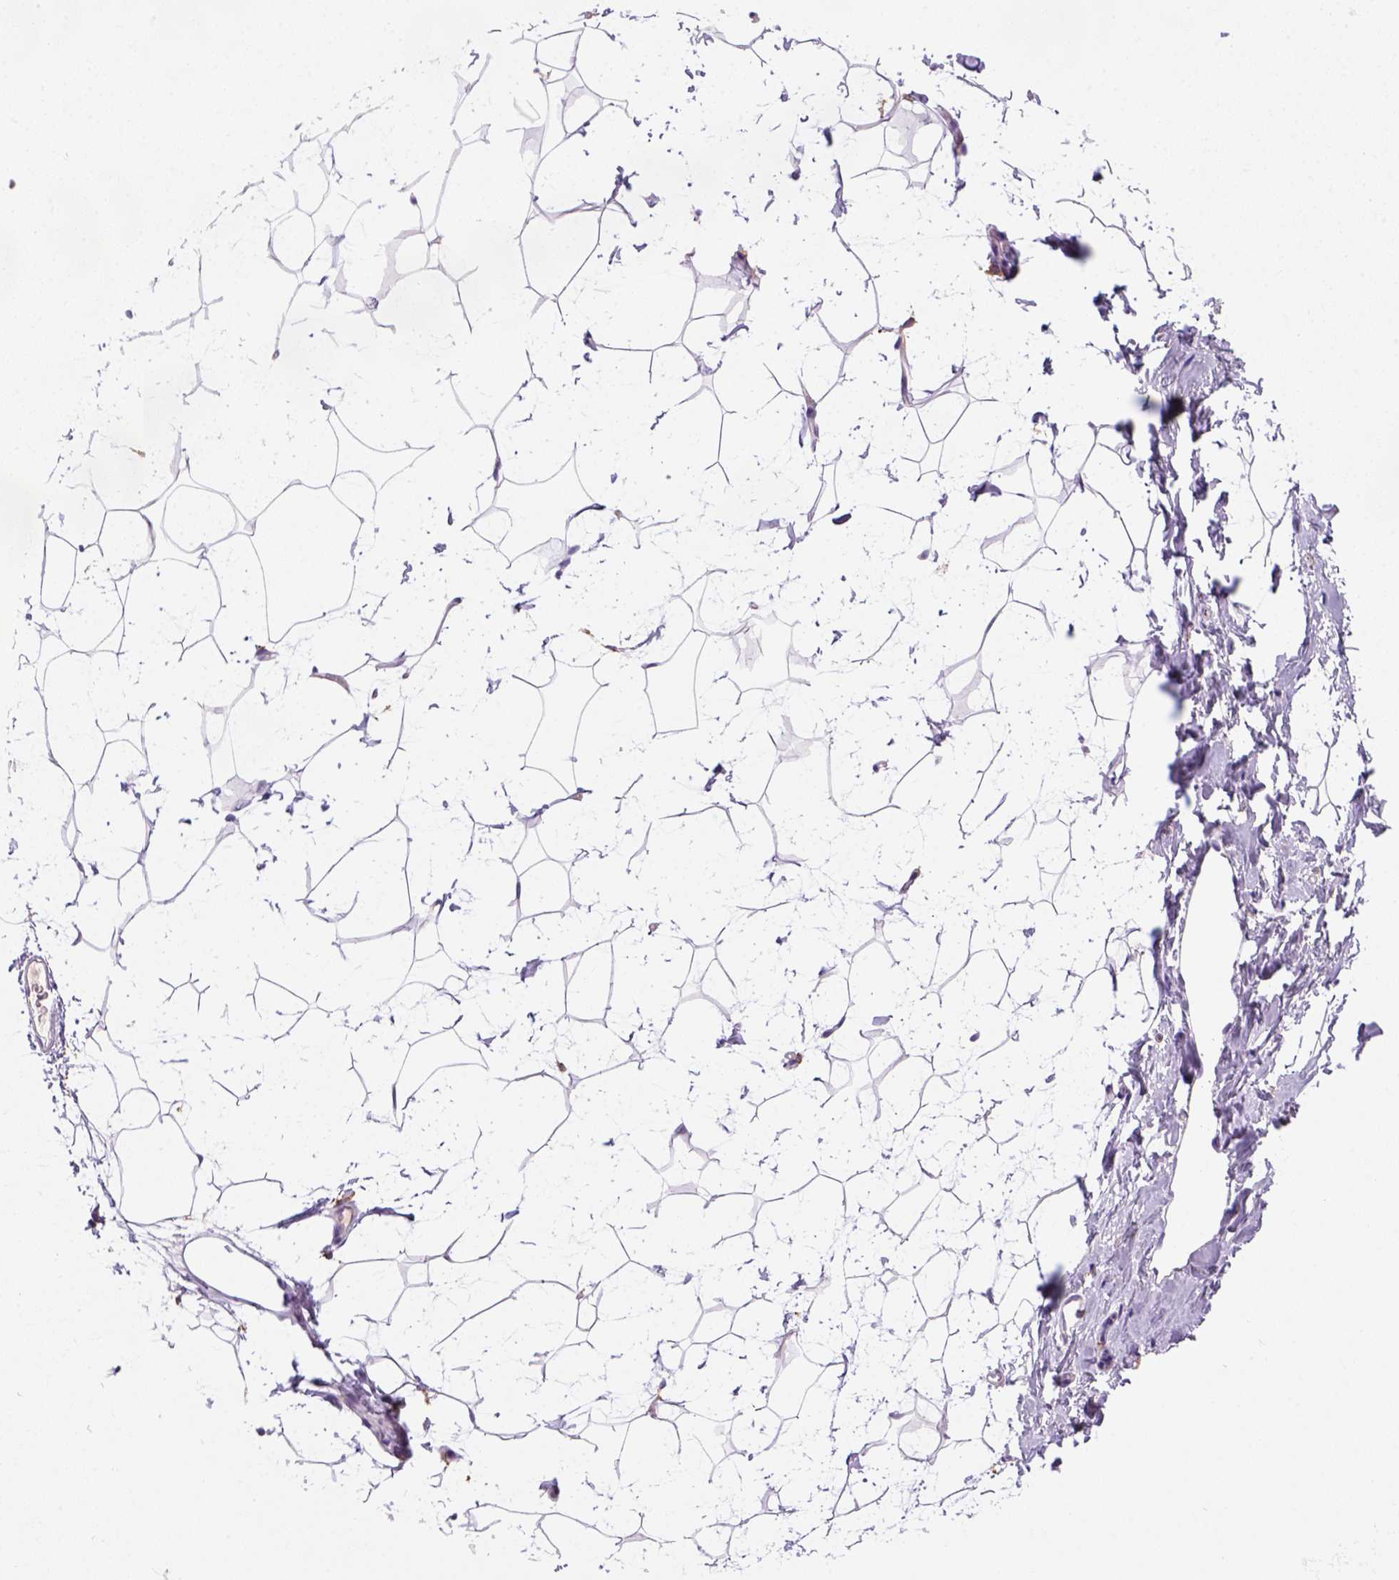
{"staining": {"intensity": "negative", "quantity": "none", "location": "none"}, "tissue": "breast", "cell_type": "Adipocytes", "image_type": "normal", "snomed": [{"axis": "morphology", "description": "Normal tissue, NOS"}, {"axis": "topography", "description": "Breast"}], "caption": "This is an IHC image of normal breast. There is no expression in adipocytes.", "gene": "CD14", "patient": {"sex": "female", "age": 32}}